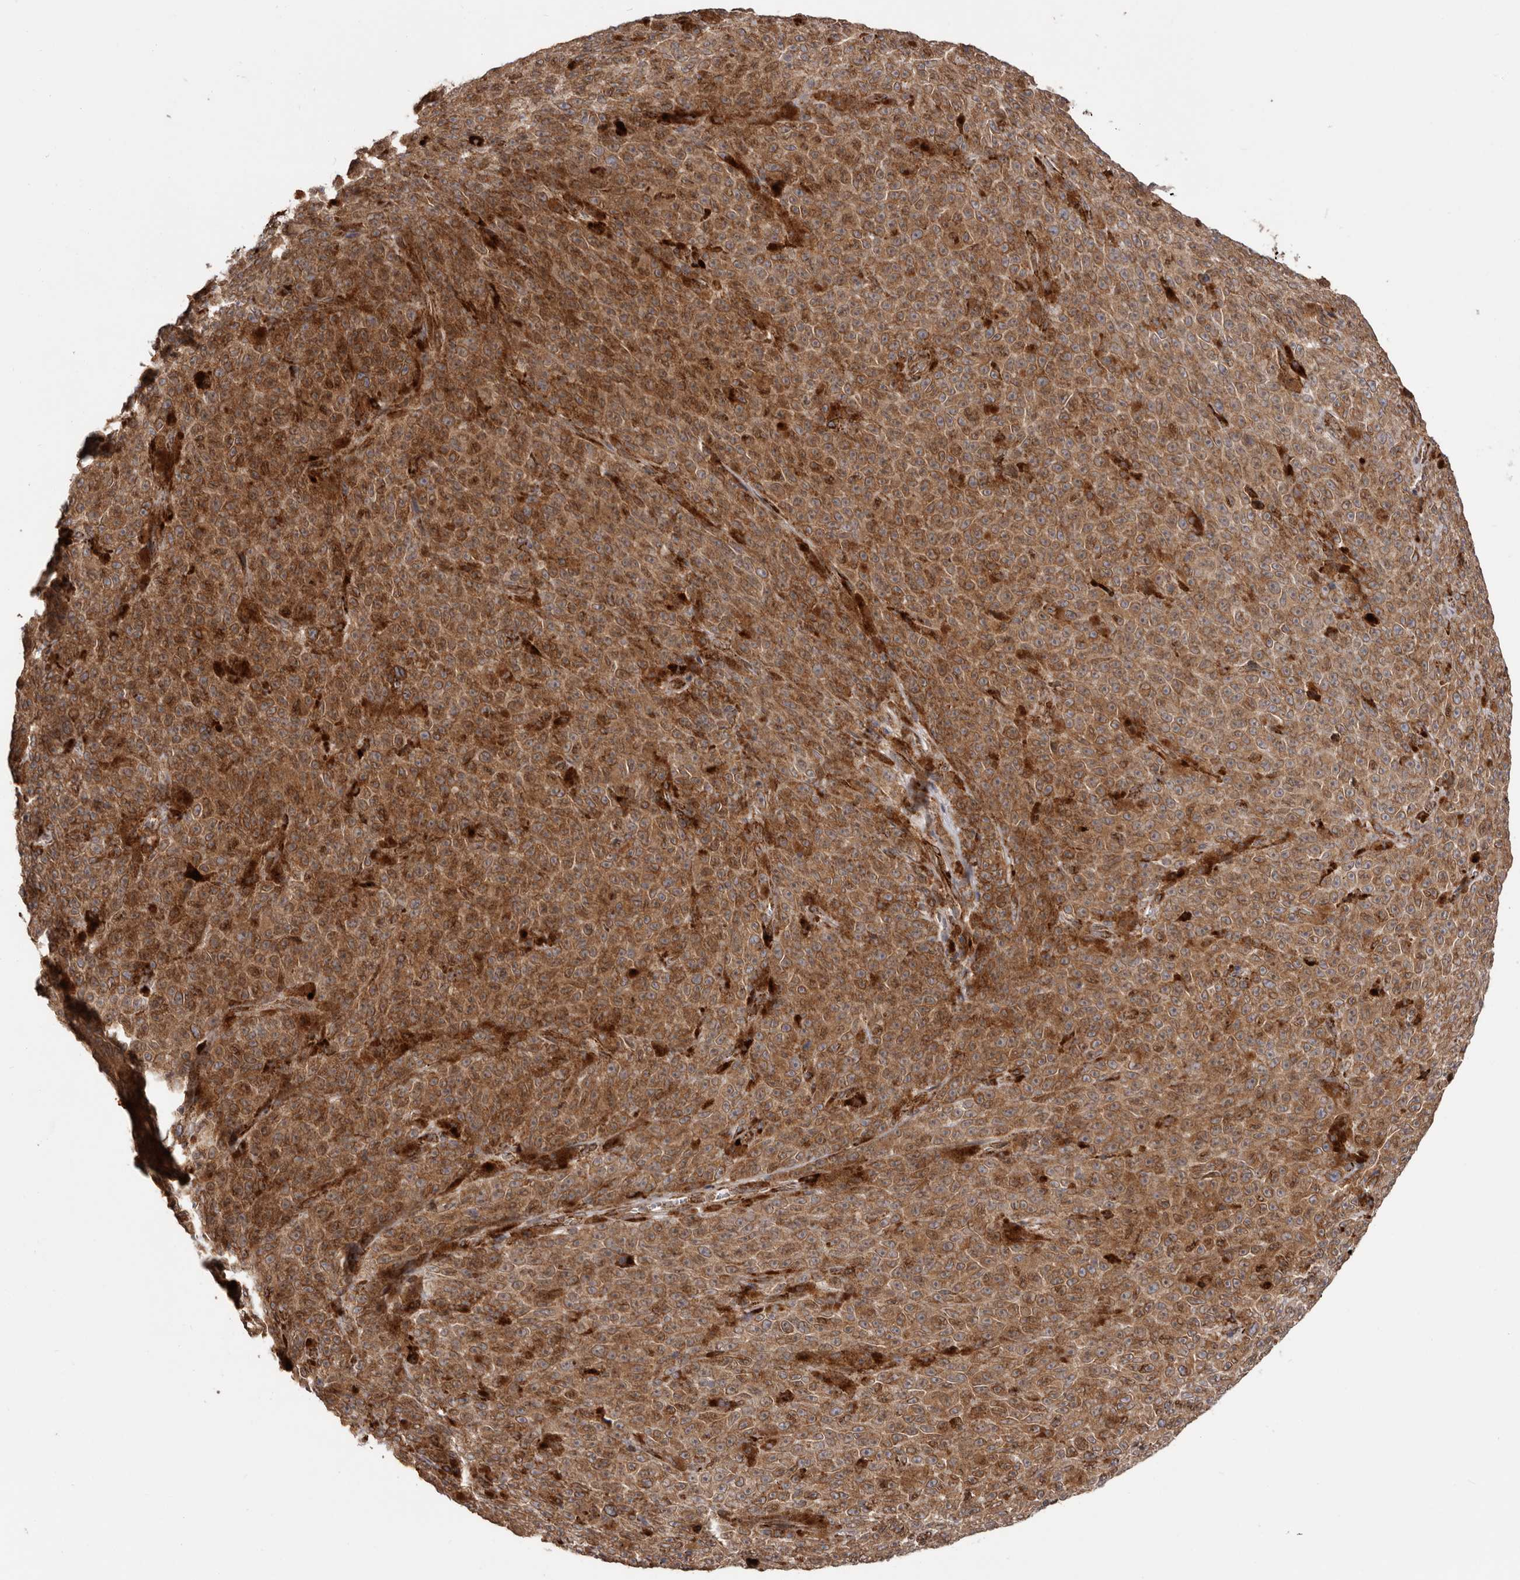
{"staining": {"intensity": "strong", "quantity": ">75%", "location": "cytoplasmic/membranous"}, "tissue": "melanoma", "cell_type": "Tumor cells", "image_type": "cancer", "snomed": [{"axis": "morphology", "description": "Malignant melanoma, NOS"}, {"axis": "topography", "description": "Skin"}], "caption": "Malignant melanoma stained for a protein (brown) demonstrates strong cytoplasmic/membranous positive positivity in approximately >75% of tumor cells.", "gene": "NUP43", "patient": {"sex": "female", "age": 82}}